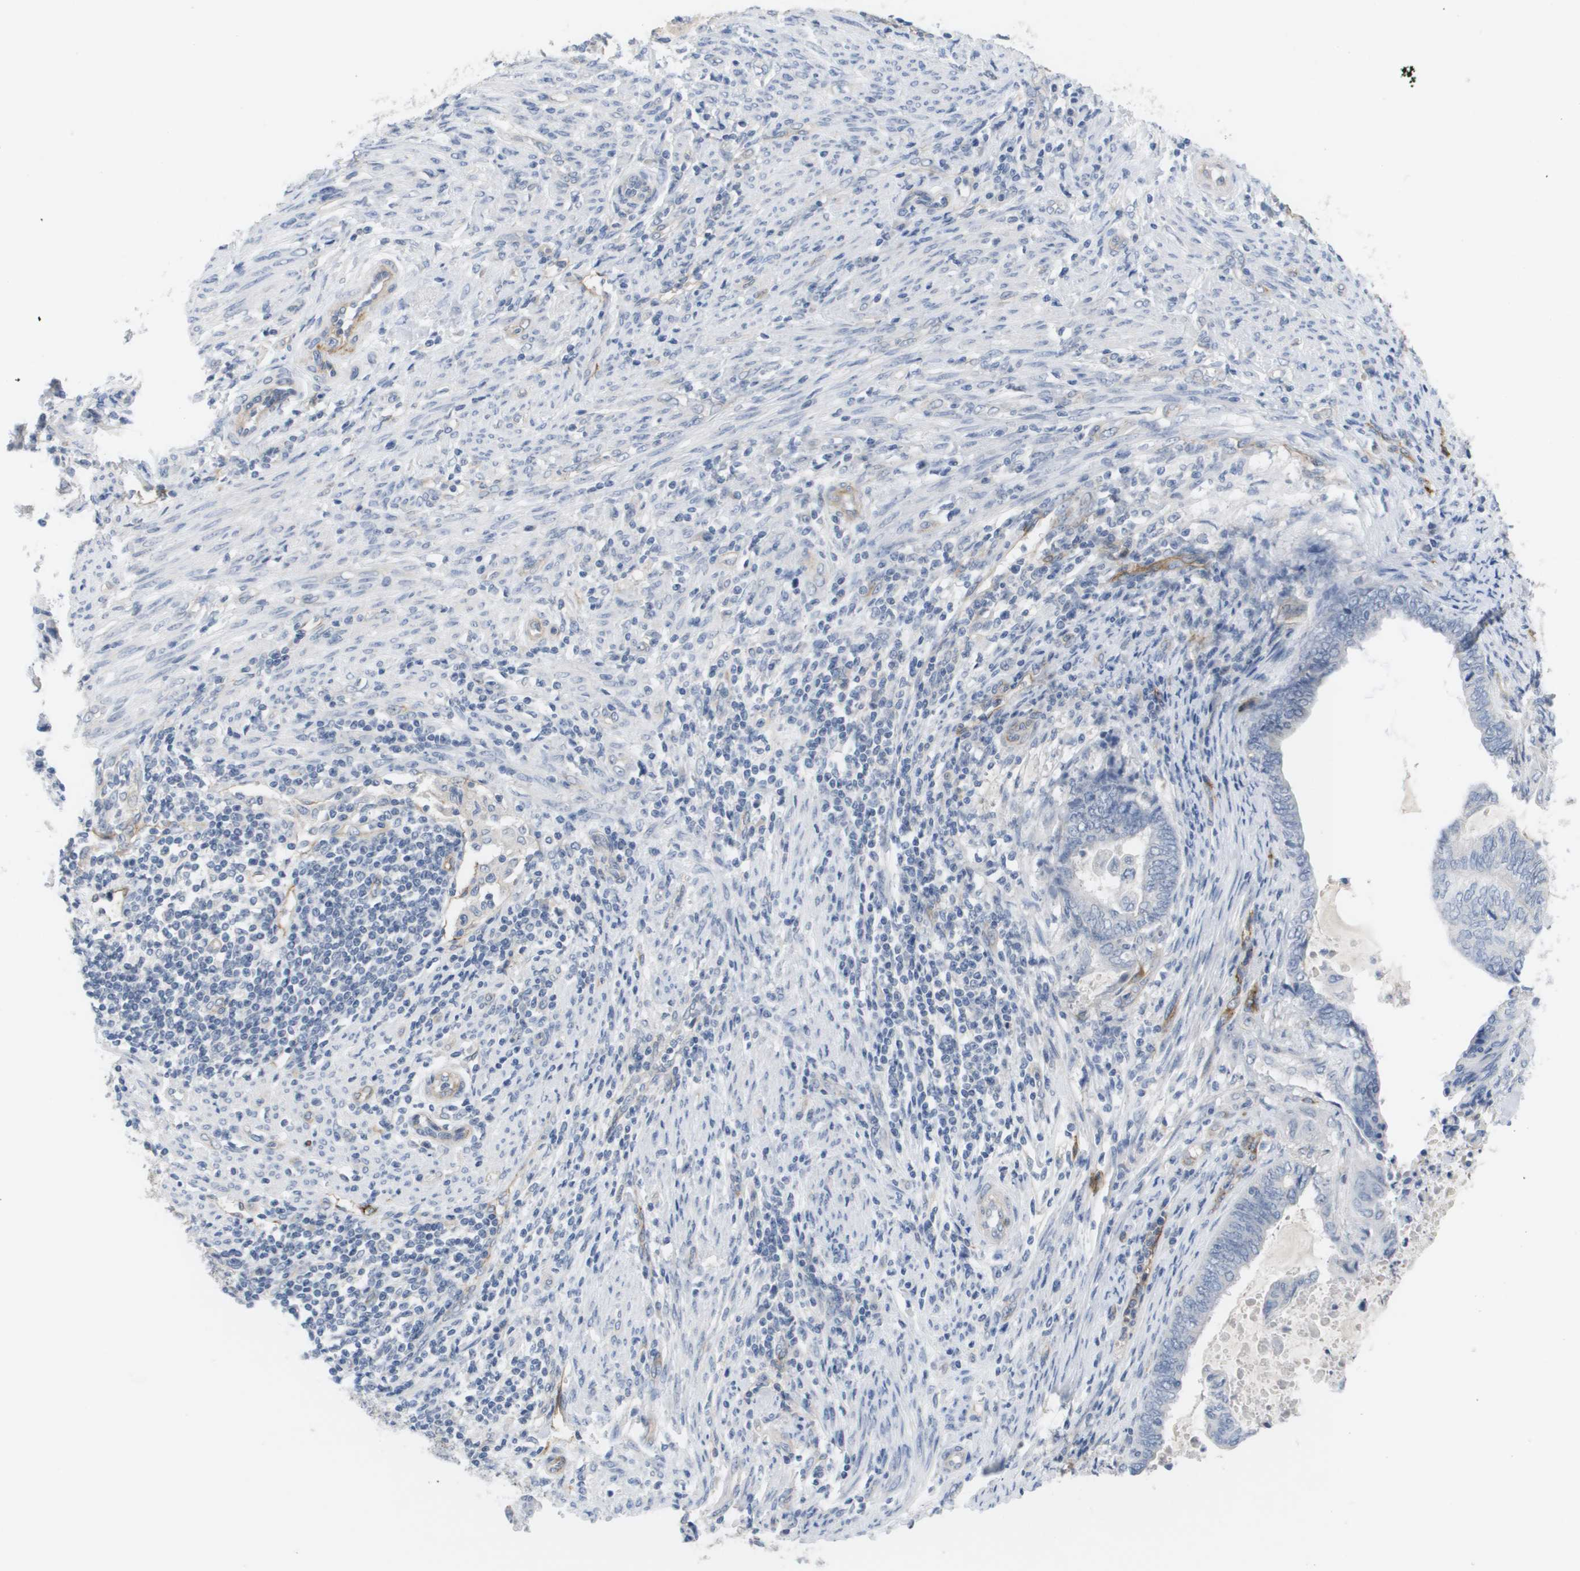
{"staining": {"intensity": "negative", "quantity": "none", "location": "none"}, "tissue": "endometrial cancer", "cell_type": "Tumor cells", "image_type": "cancer", "snomed": [{"axis": "morphology", "description": "Adenocarcinoma, NOS"}, {"axis": "topography", "description": "Uterus"}, {"axis": "topography", "description": "Endometrium"}], "caption": "Protein analysis of endometrial cancer exhibits no significant staining in tumor cells.", "gene": "ANGPT2", "patient": {"sex": "female", "age": 70}}